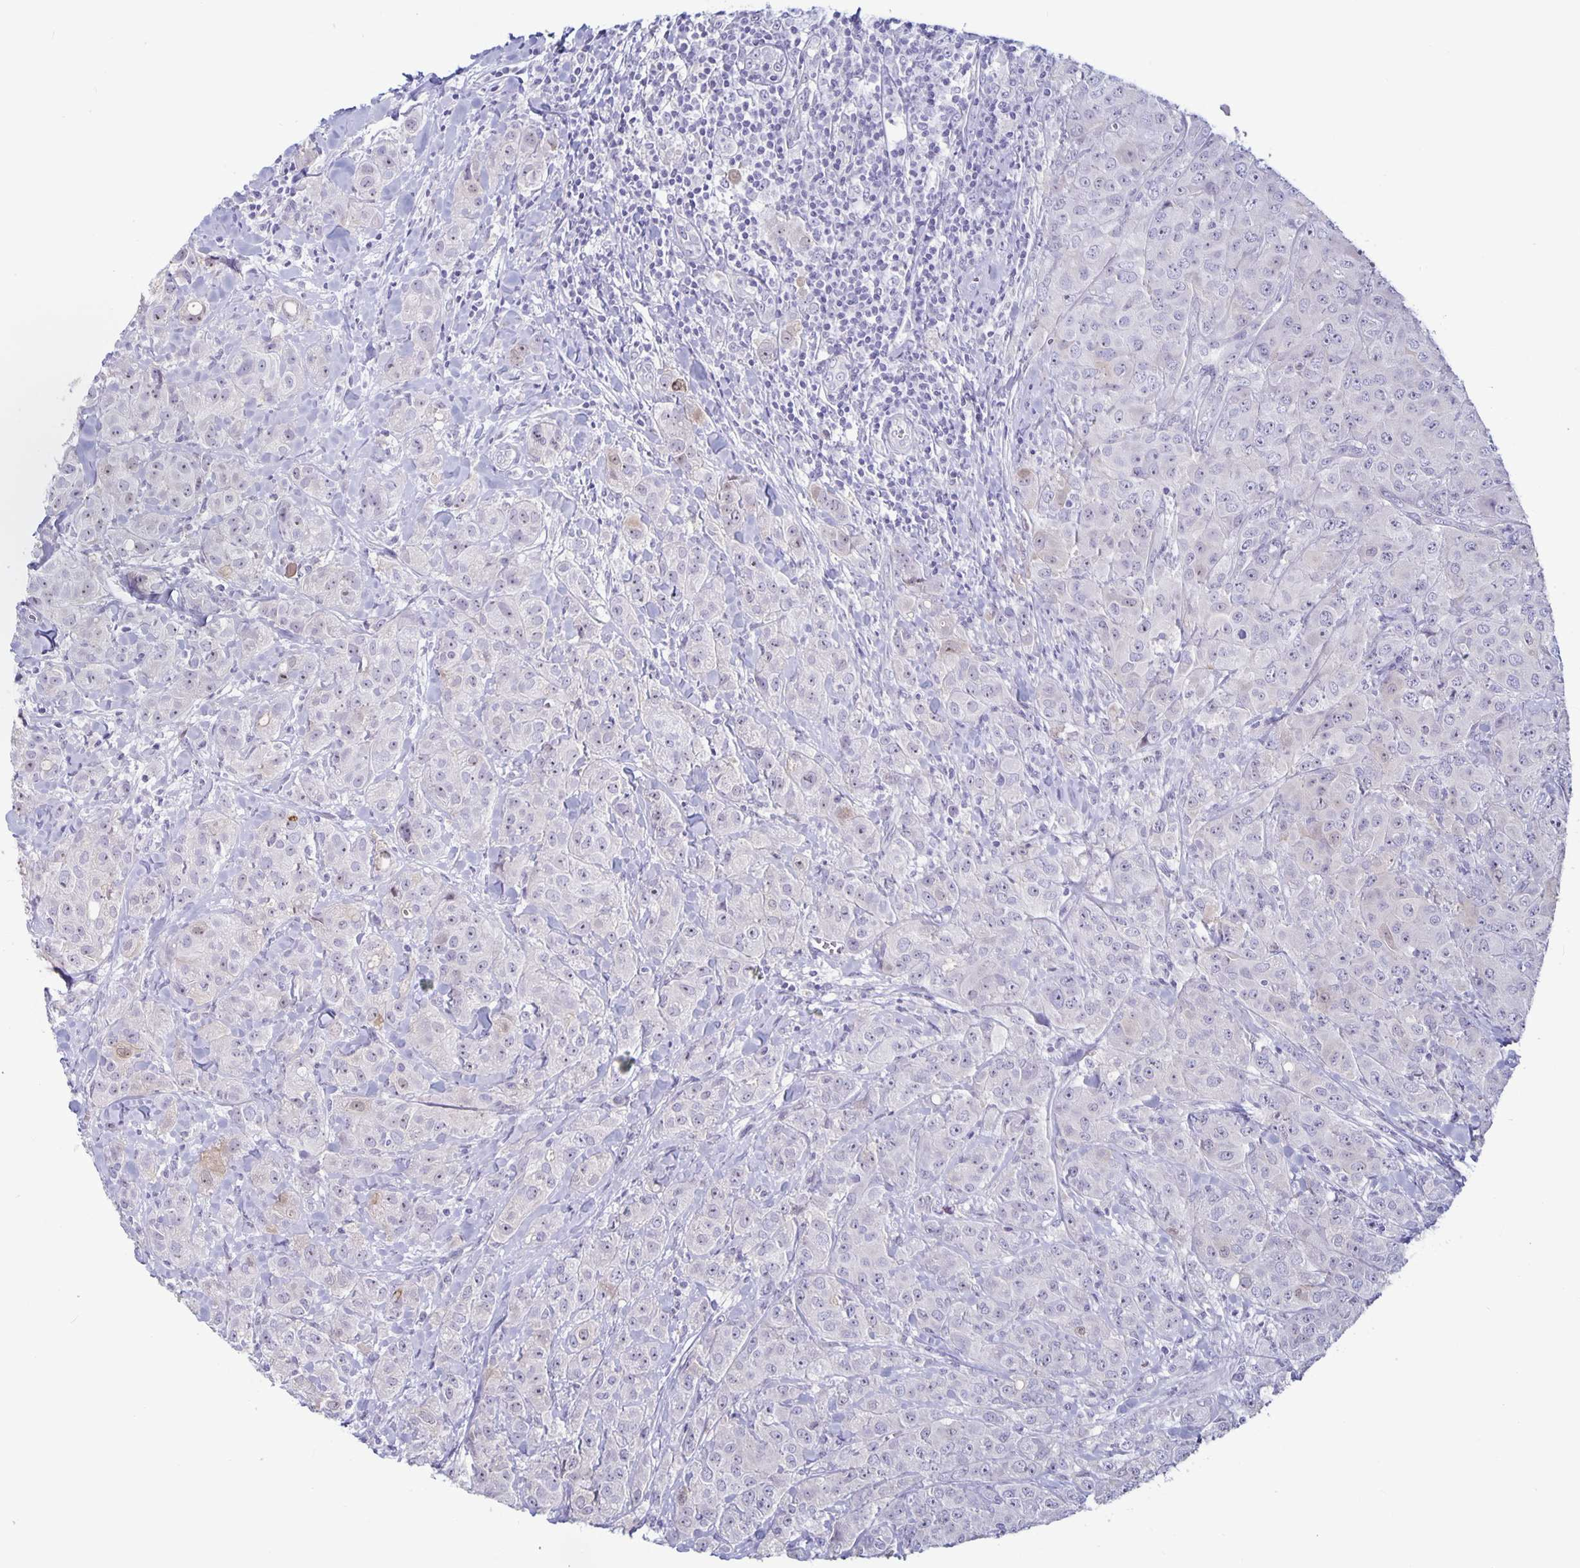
{"staining": {"intensity": "negative", "quantity": "none", "location": "none"}, "tissue": "breast cancer", "cell_type": "Tumor cells", "image_type": "cancer", "snomed": [{"axis": "morphology", "description": "Normal tissue, NOS"}, {"axis": "morphology", "description": "Duct carcinoma"}, {"axis": "topography", "description": "Breast"}], "caption": "DAB (3,3'-diaminobenzidine) immunohistochemical staining of human breast cancer (infiltrating ductal carcinoma) displays no significant positivity in tumor cells.", "gene": "PLCB3", "patient": {"sex": "female", "age": 43}}